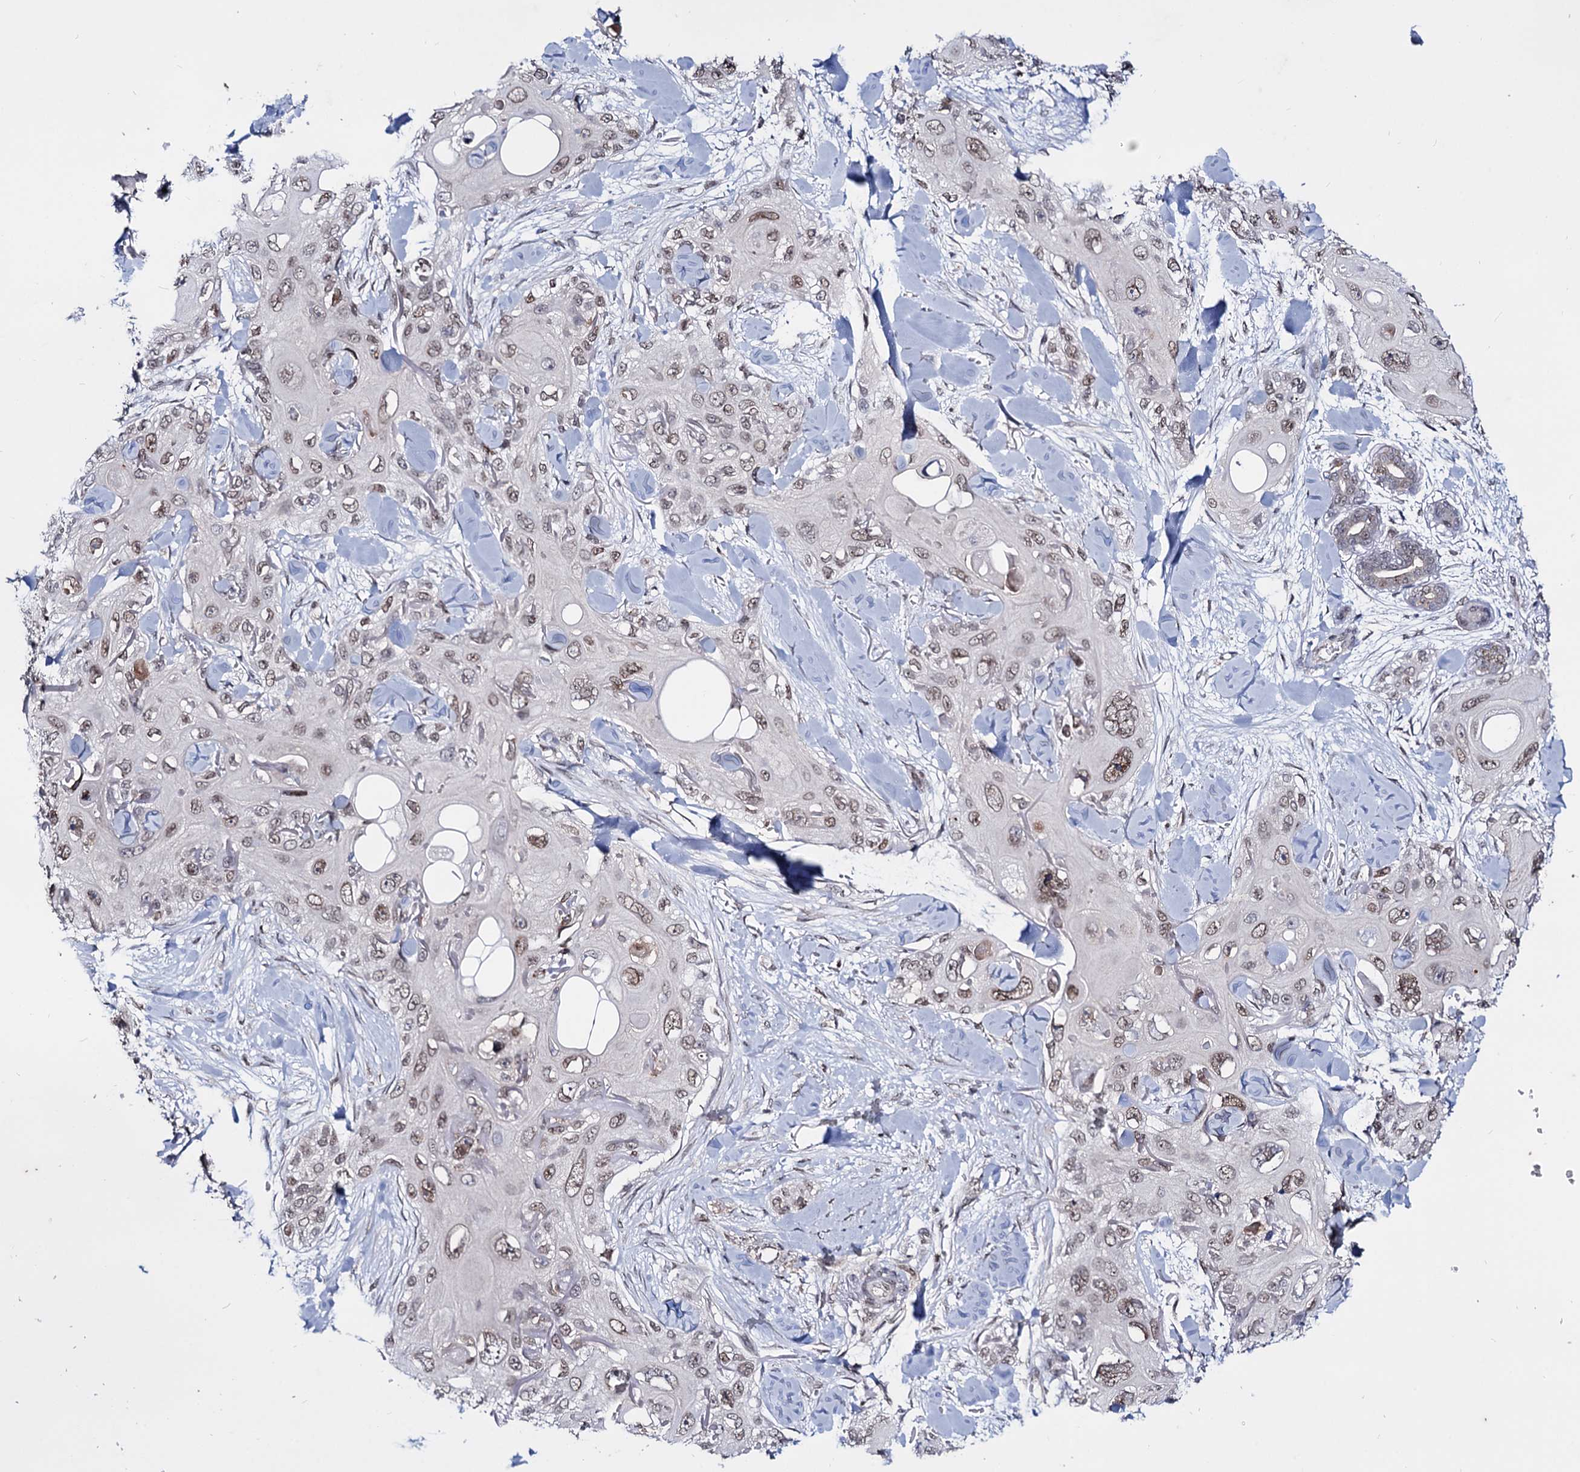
{"staining": {"intensity": "moderate", "quantity": ">75%", "location": "nuclear"}, "tissue": "skin cancer", "cell_type": "Tumor cells", "image_type": "cancer", "snomed": [{"axis": "morphology", "description": "Normal tissue, NOS"}, {"axis": "morphology", "description": "Squamous cell carcinoma, NOS"}, {"axis": "topography", "description": "Skin"}], "caption": "This histopathology image displays immunohistochemistry staining of skin cancer (squamous cell carcinoma), with medium moderate nuclear positivity in about >75% of tumor cells.", "gene": "SMCHD1", "patient": {"sex": "male", "age": 72}}